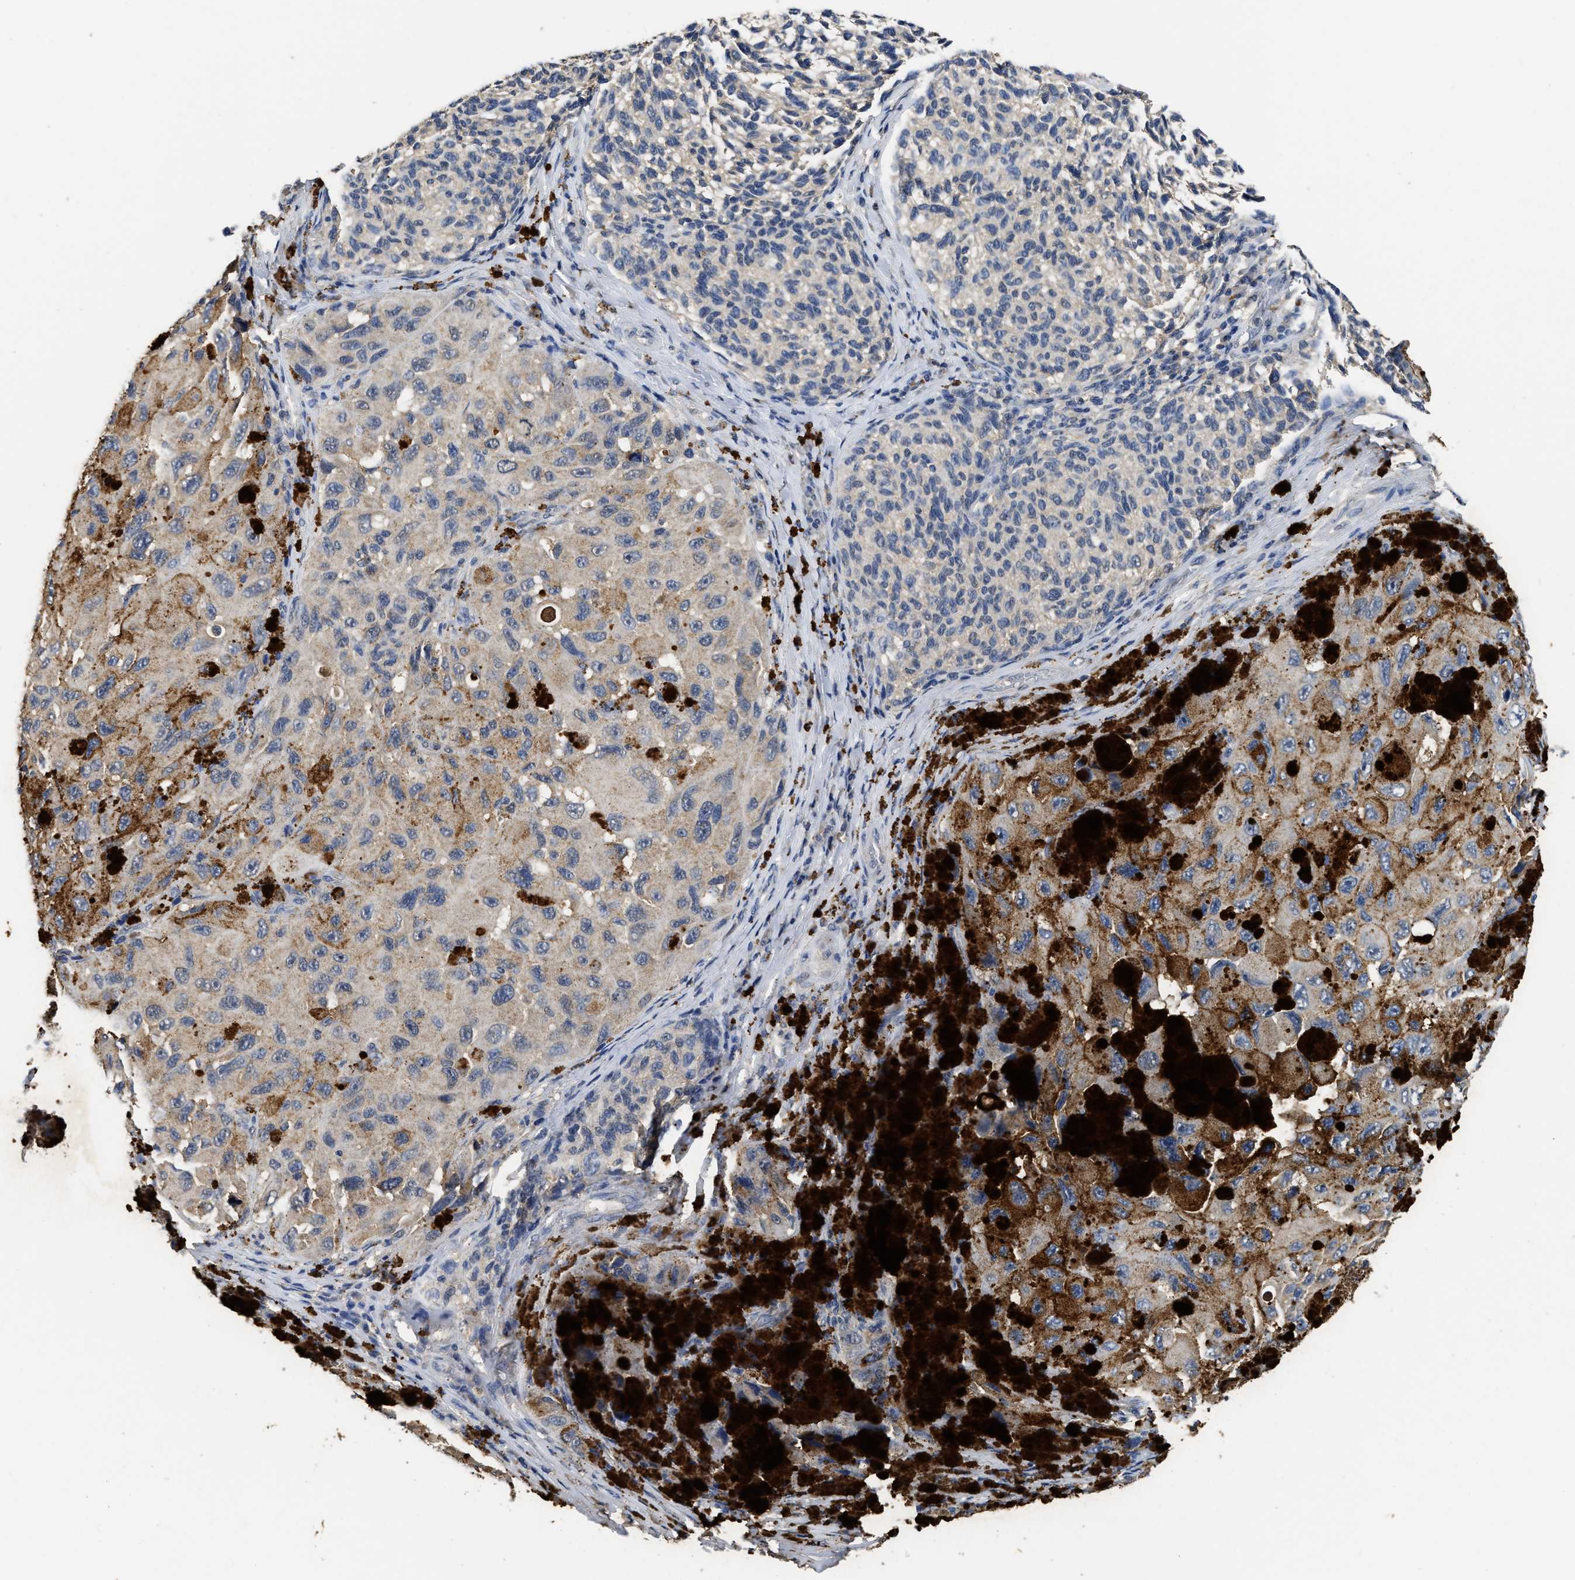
{"staining": {"intensity": "negative", "quantity": "none", "location": "none"}, "tissue": "melanoma", "cell_type": "Tumor cells", "image_type": "cancer", "snomed": [{"axis": "morphology", "description": "Malignant melanoma, NOS"}, {"axis": "topography", "description": "Skin"}], "caption": "A high-resolution histopathology image shows IHC staining of melanoma, which demonstrates no significant positivity in tumor cells.", "gene": "CTNNA1", "patient": {"sex": "female", "age": 73}}